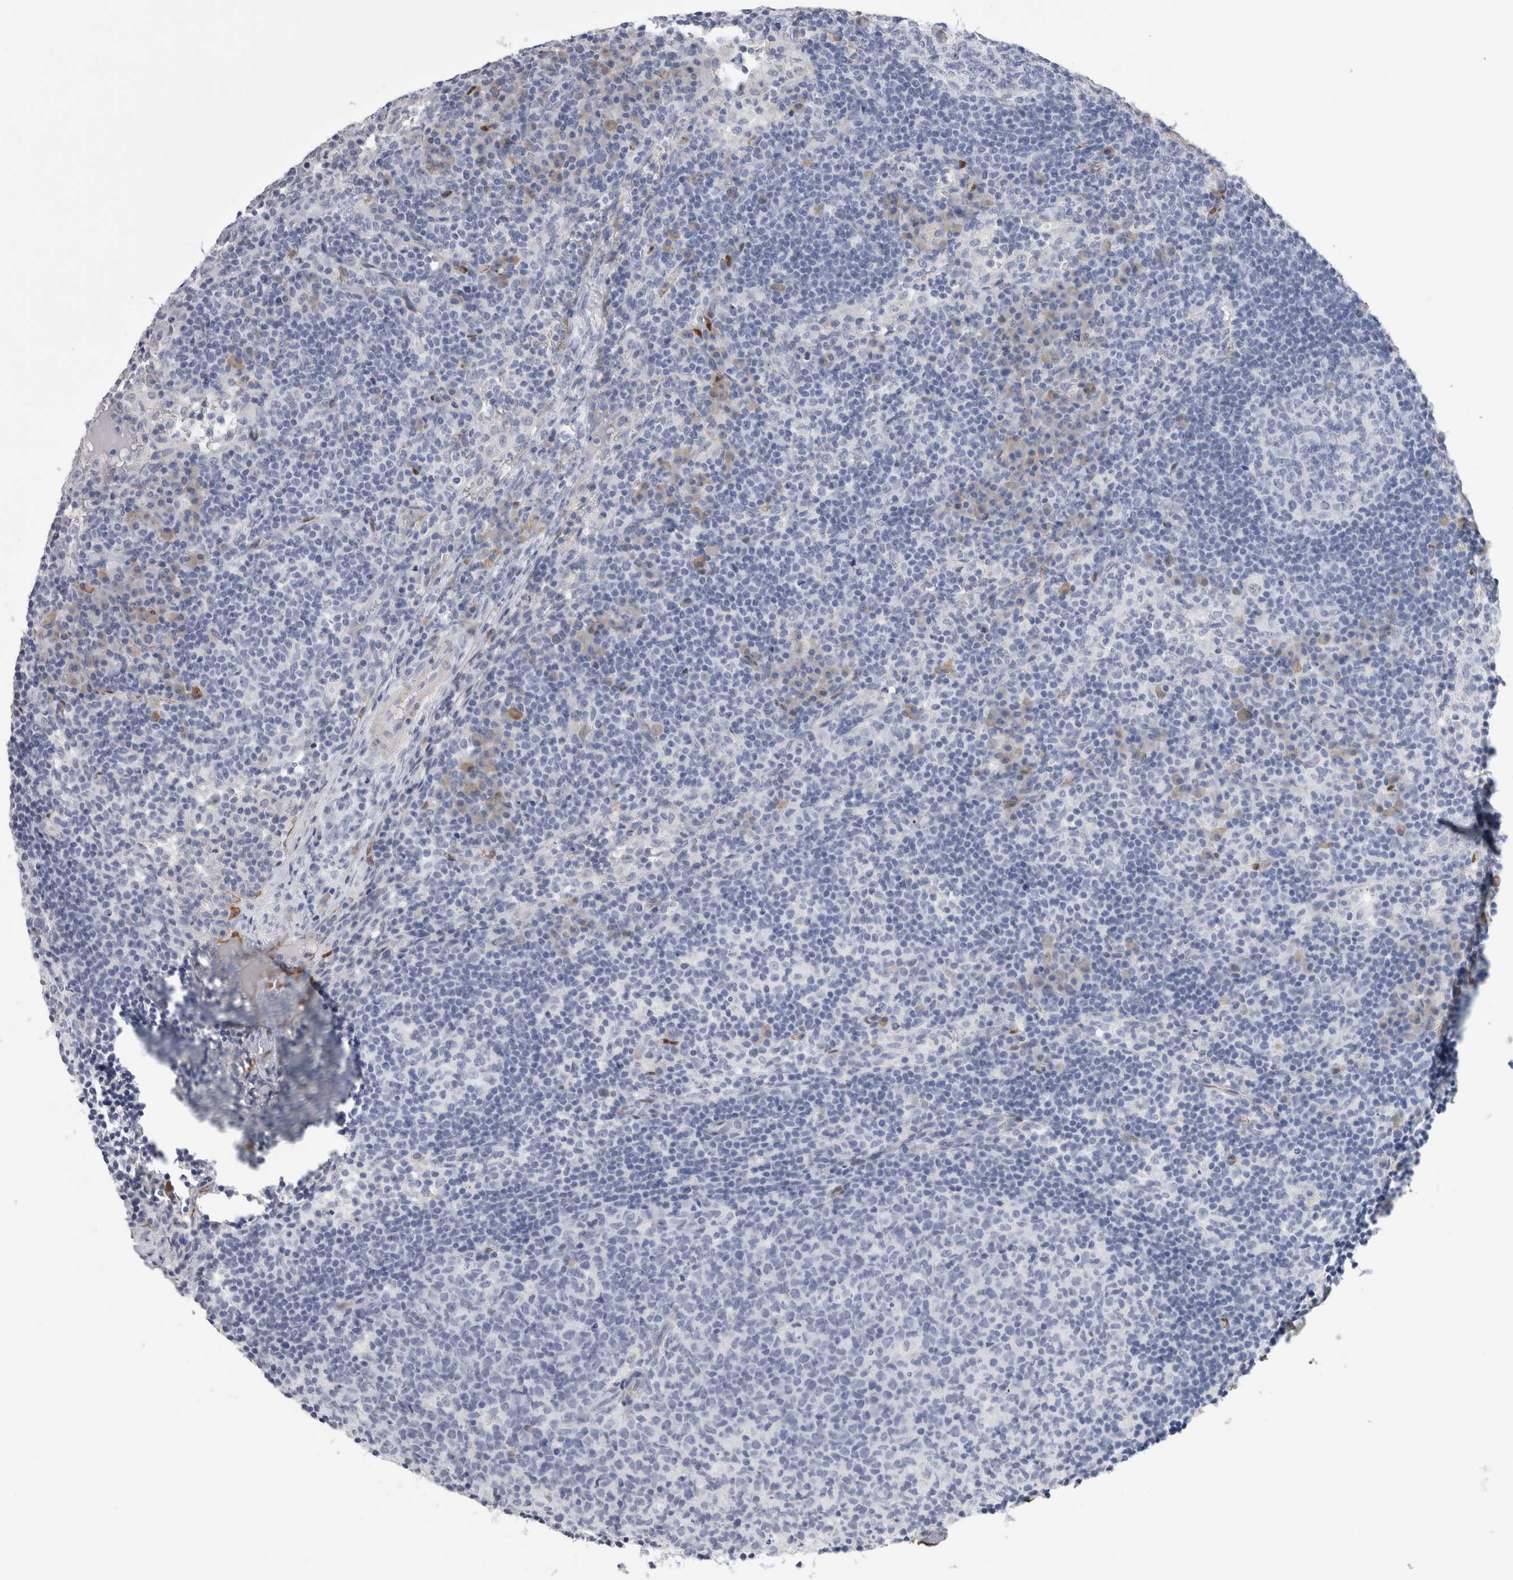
{"staining": {"intensity": "negative", "quantity": "none", "location": "none"}, "tissue": "lymph node", "cell_type": "Germinal center cells", "image_type": "normal", "snomed": [{"axis": "morphology", "description": "Normal tissue, NOS"}, {"axis": "morphology", "description": "Inflammation, NOS"}, {"axis": "topography", "description": "Lymph node"}], "caption": "IHC micrograph of normal lymph node: lymph node stained with DAB reveals no significant protein positivity in germinal center cells.", "gene": "FABP4", "patient": {"sex": "male", "age": 55}}